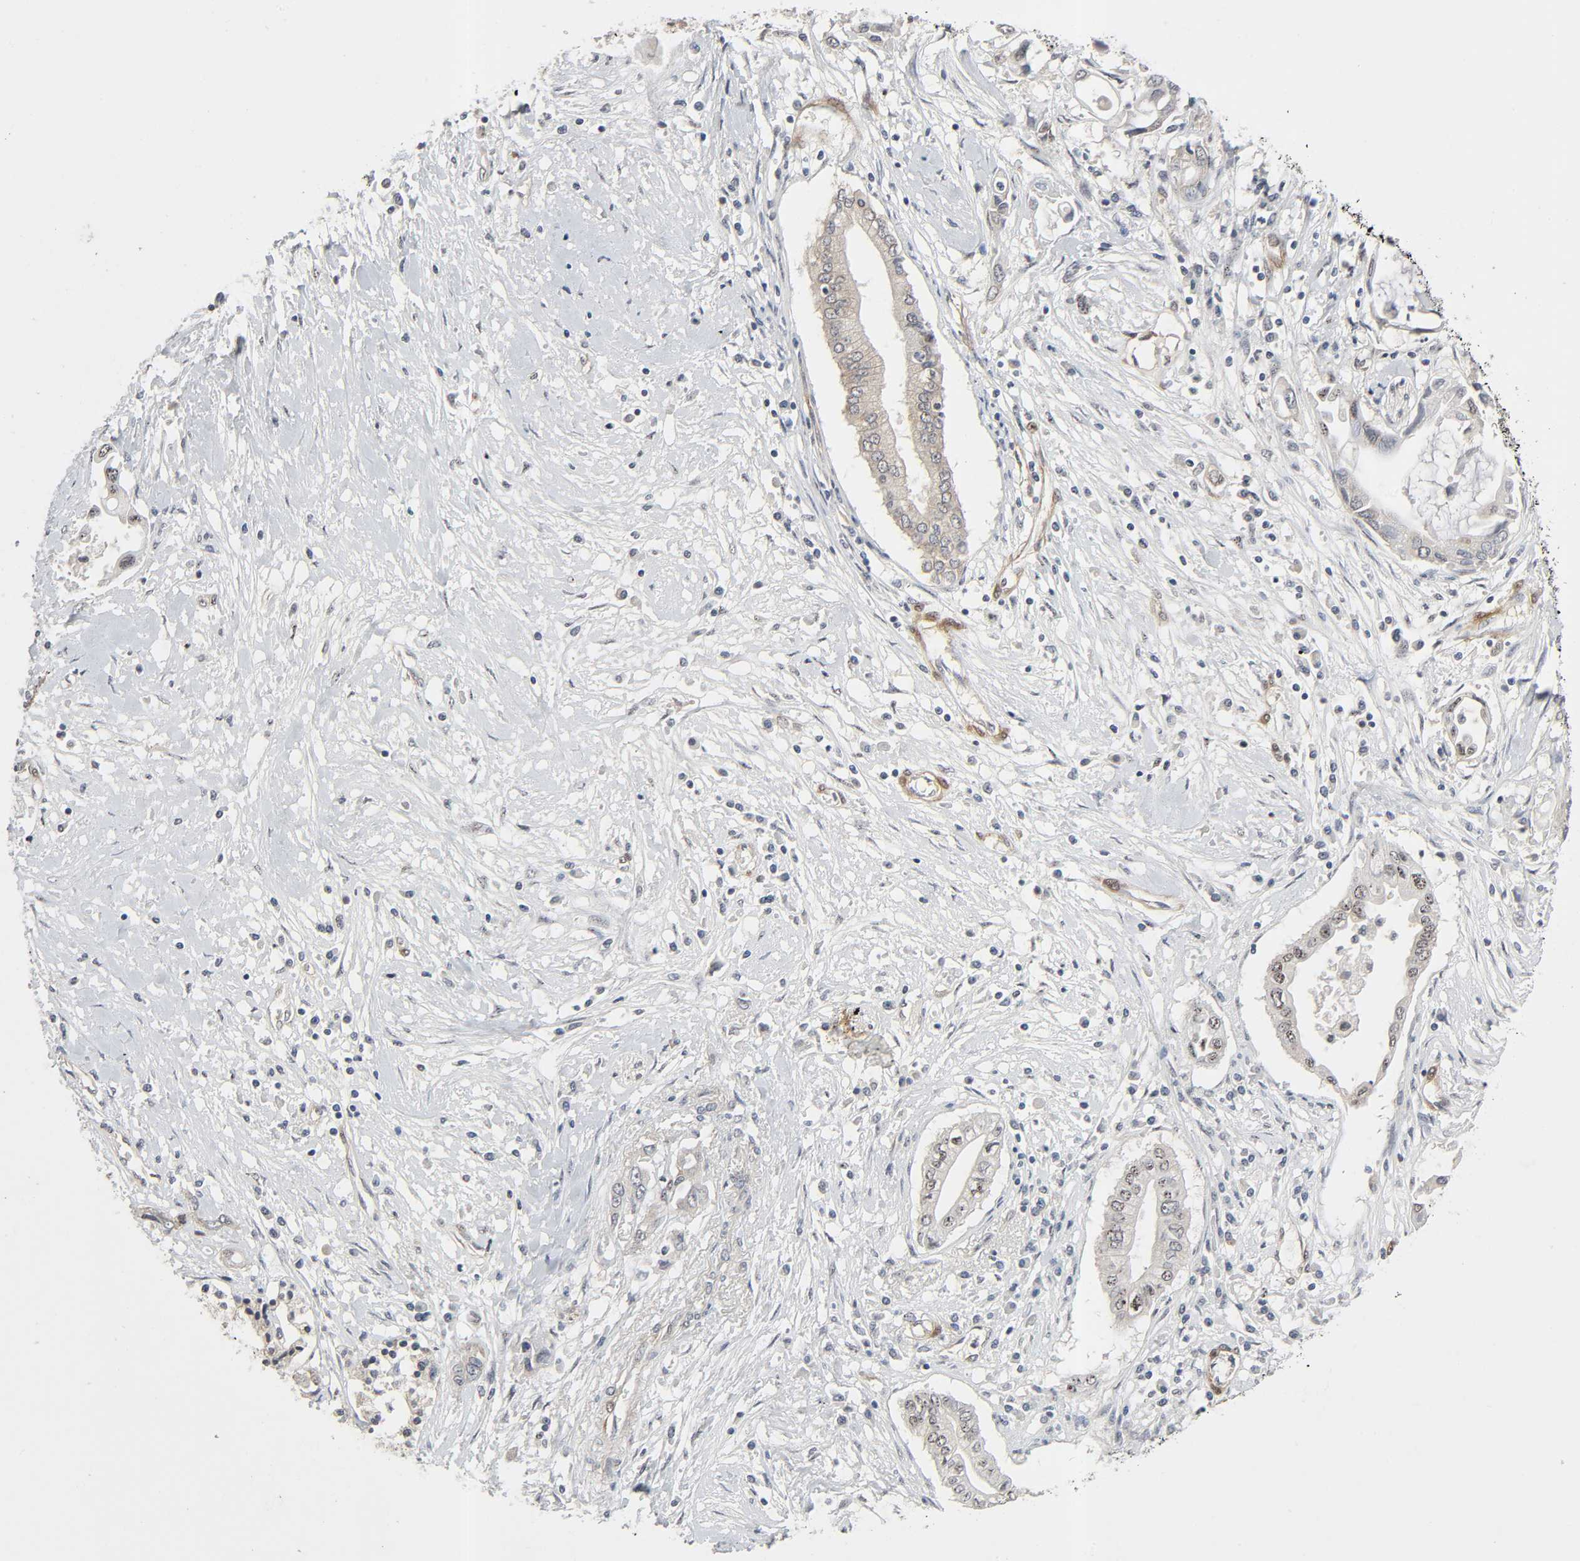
{"staining": {"intensity": "weak", "quantity": "25%-75%", "location": "cytoplasmic/membranous"}, "tissue": "pancreatic cancer", "cell_type": "Tumor cells", "image_type": "cancer", "snomed": [{"axis": "morphology", "description": "Adenocarcinoma, NOS"}, {"axis": "topography", "description": "Pancreas"}], "caption": "Weak cytoplasmic/membranous positivity is seen in about 25%-75% of tumor cells in adenocarcinoma (pancreatic).", "gene": "PTK2", "patient": {"sex": "female", "age": 57}}